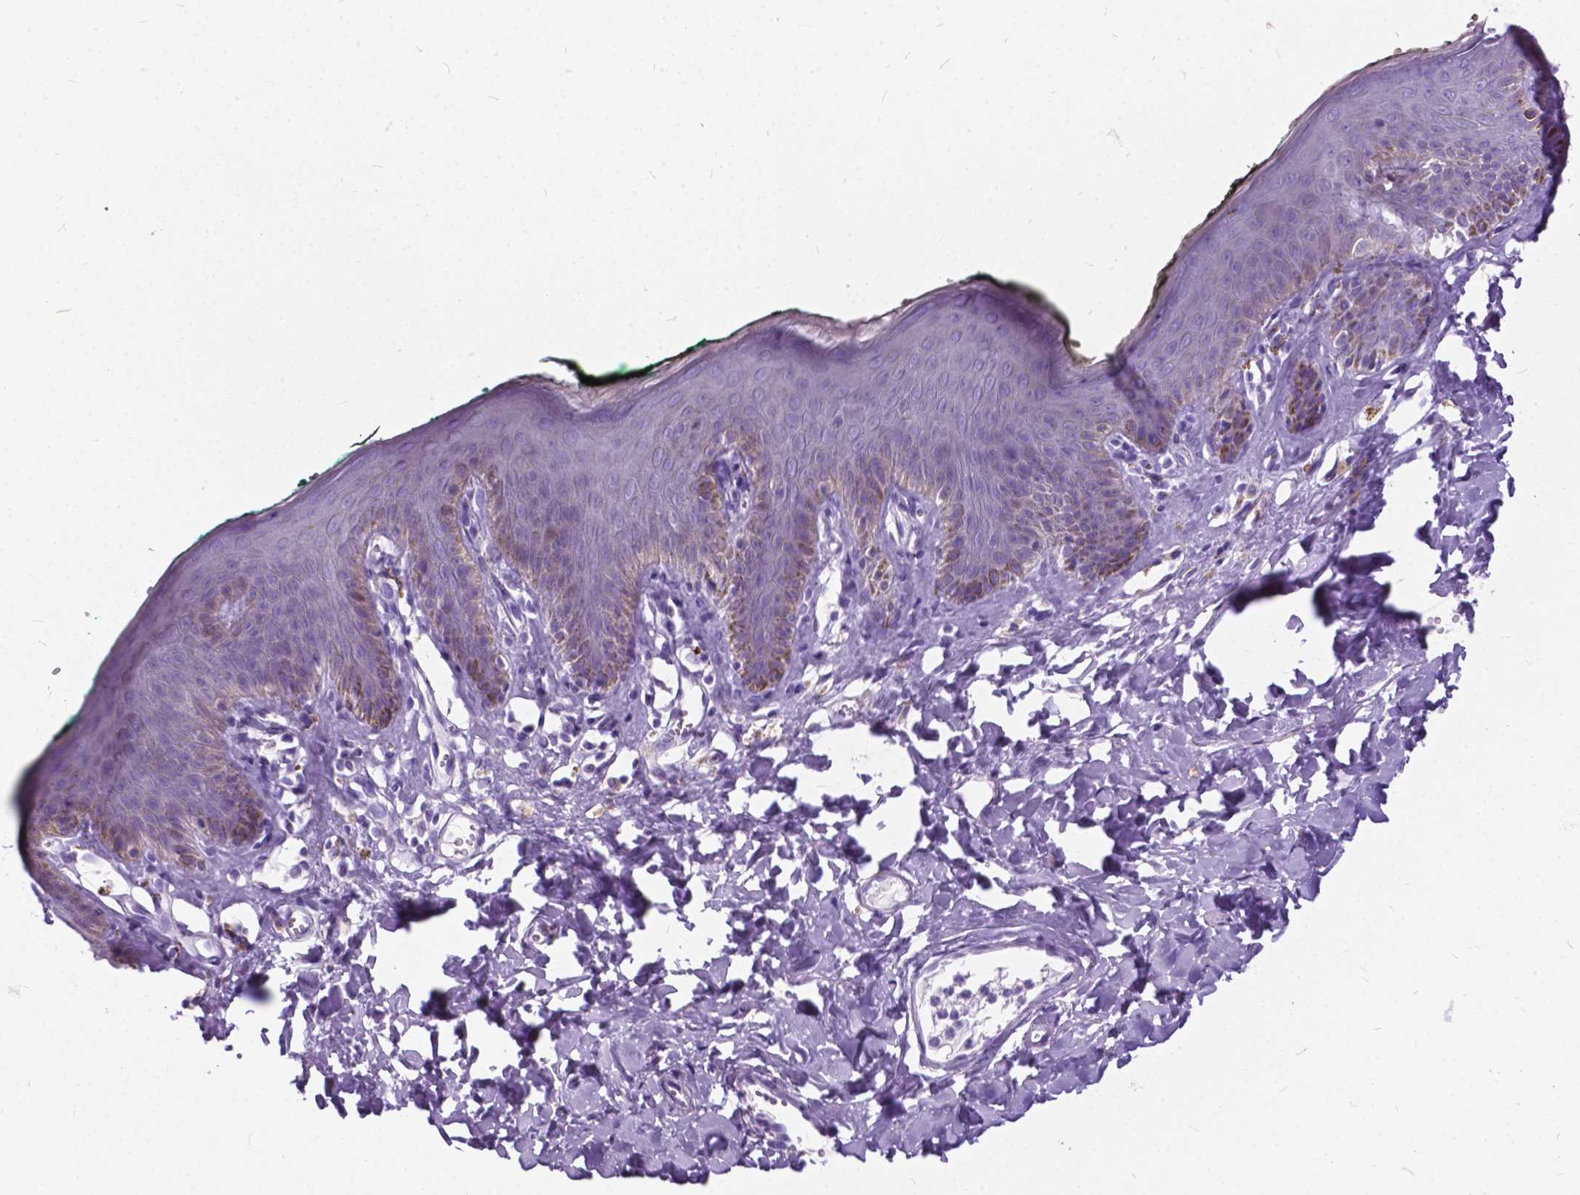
{"staining": {"intensity": "negative", "quantity": "none", "location": "none"}, "tissue": "skin", "cell_type": "Epidermal cells", "image_type": "normal", "snomed": [{"axis": "morphology", "description": "Normal tissue, NOS"}, {"axis": "topography", "description": "Vulva"}, {"axis": "topography", "description": "Peripheral nerve tissue"}], "caption": "High magnification brightfield microscopy of normal skin stained with DAB (brown) and counterstained with hematoxylin (blue): epidermal cells show no significant positivity. (DAB IHC visualized using brightfield microscopy, high magnification).", "gene": "BSND", "patient": {"sex": "female", "age": 66}}